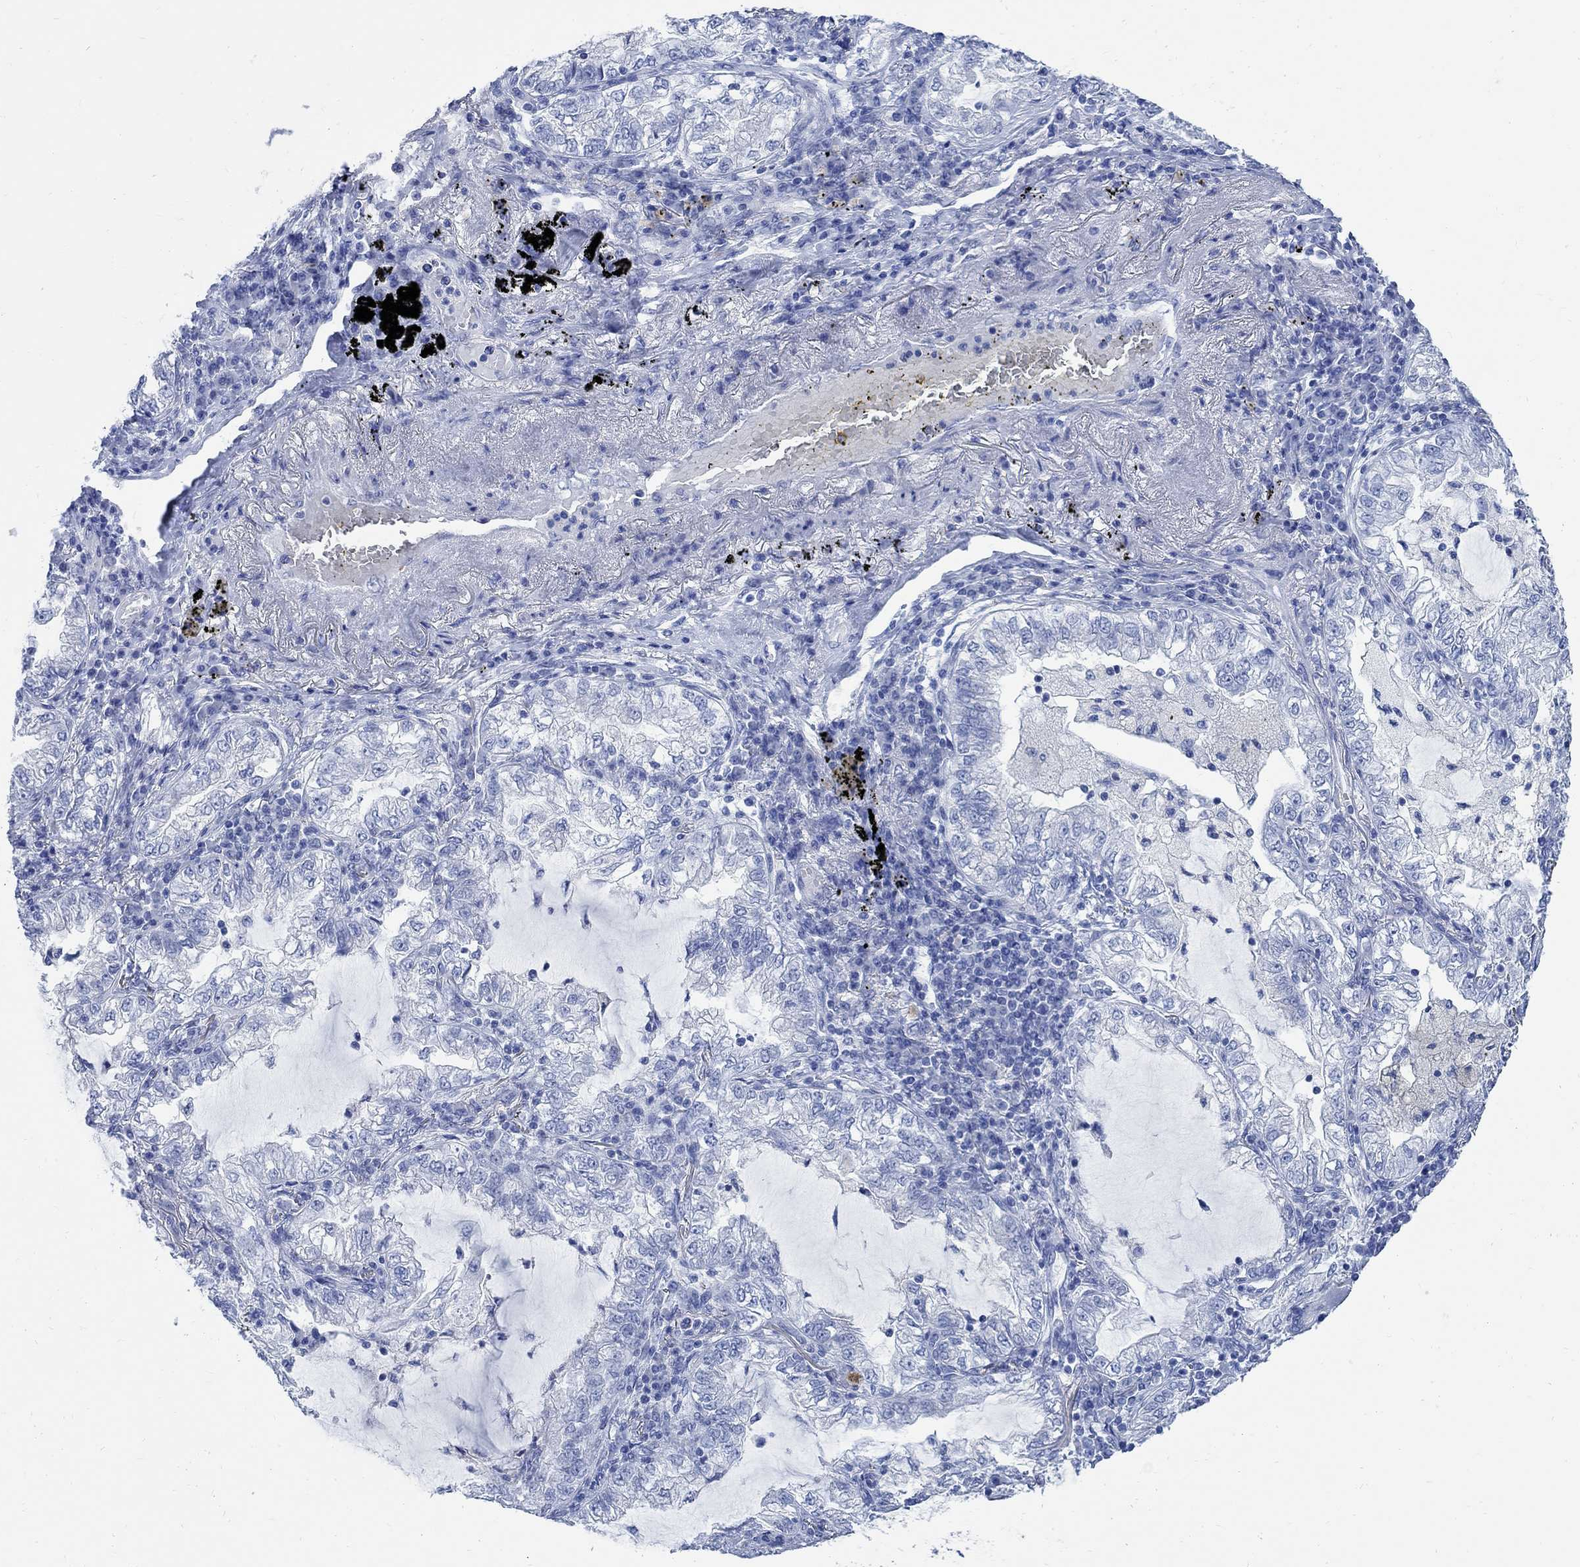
{"staining": {"intensity": "negative", "quantity": "none", "location": "none"}, "tissue": "lung cancer", "cell_type": "Tumor cells", "image_type": "cancer", "snomed": [{"axis": "morphology", "description": "Adenocarcinoma, NOS"}, {"axis": "topography", "description": "Lung"}], "caption": "Immunohistochemistry histopathology image of neoplastic tissue: lung cancer (adenocarcinoma) stained with DAB displays no significant protein positivity in tumor cells.", "gene": "CAMK2N1", "patient": {"sex": "female", "age": 73}}